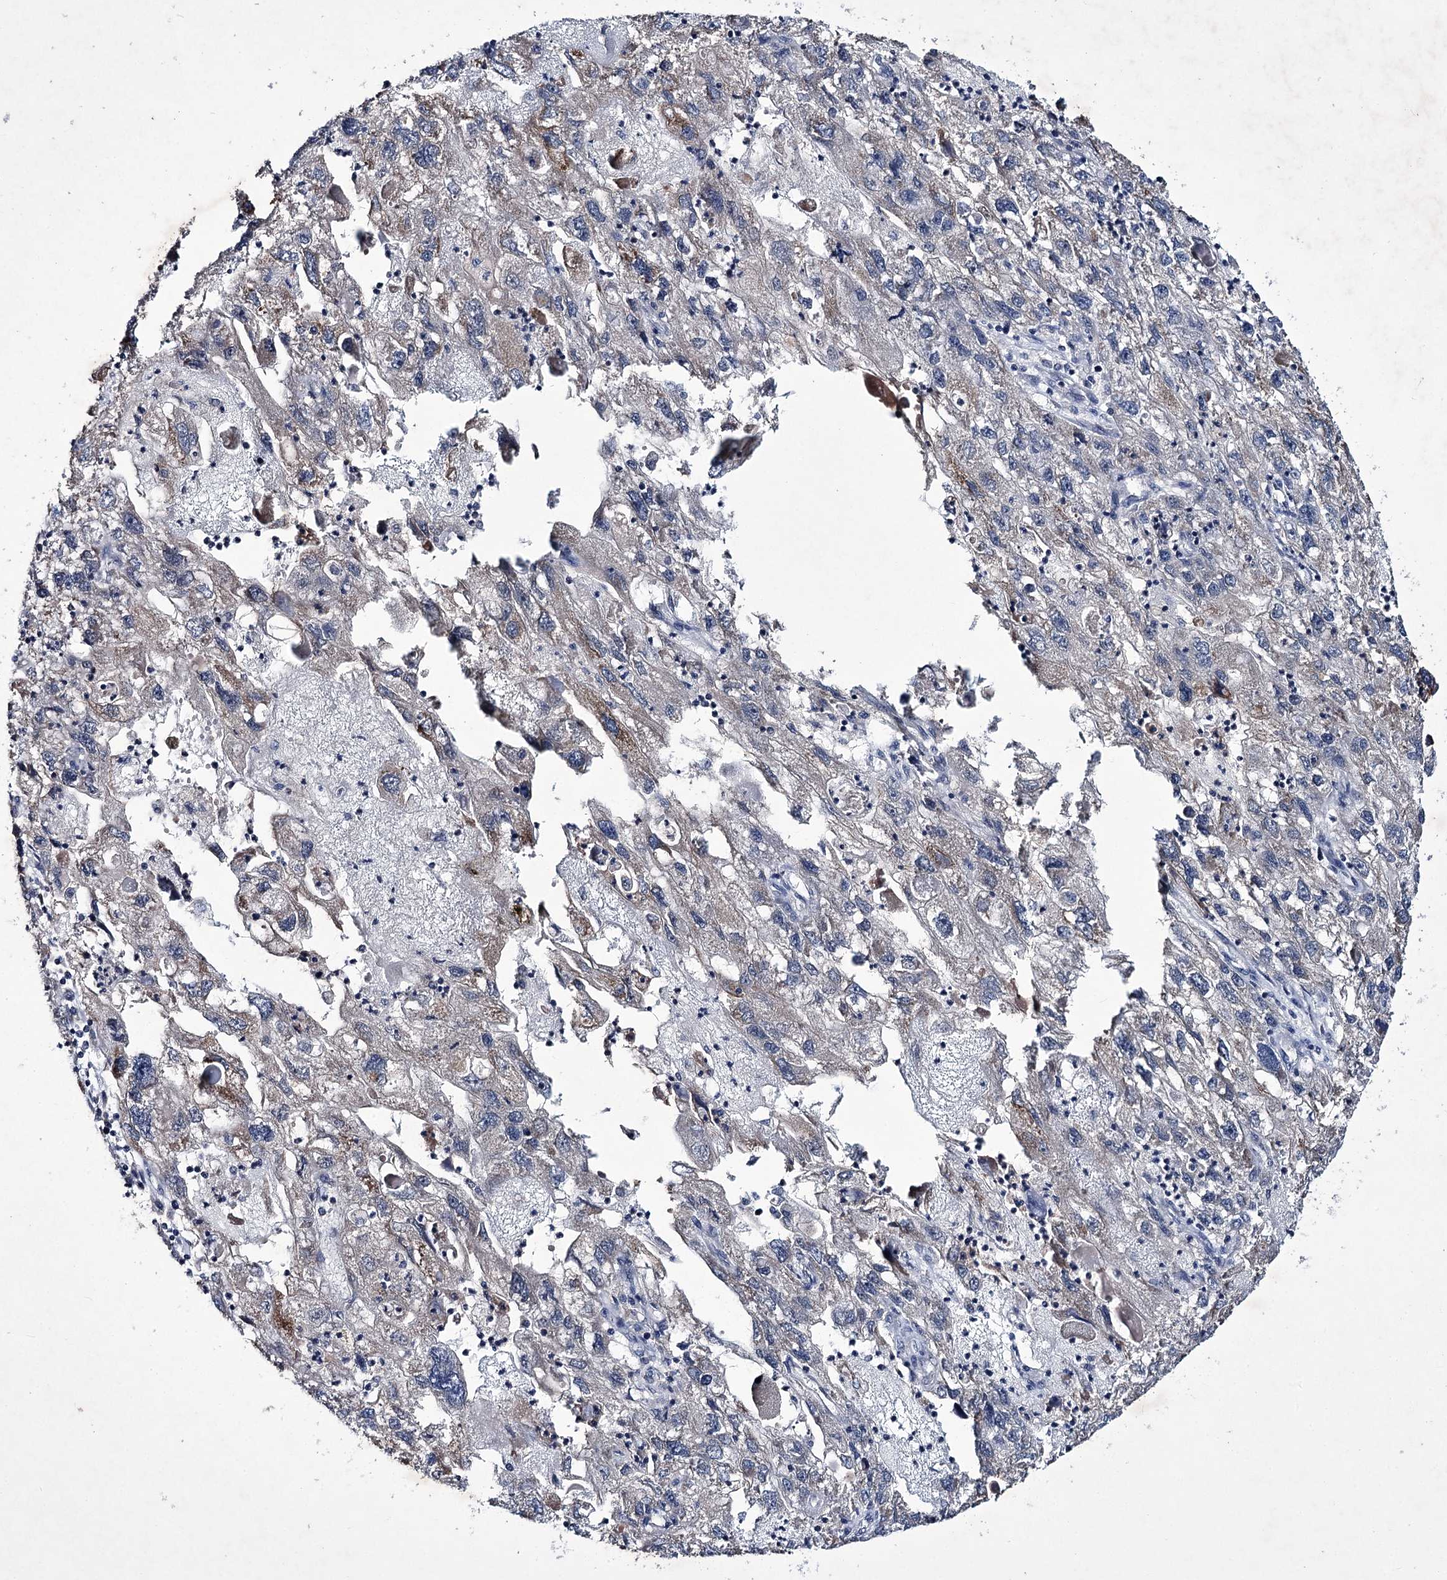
{"staining": {"intensity": "weak", "quantity": "<25%", "location": "cytoplasmic/membranous"}, "tissue": "endometrial cancer", "cell_type": "Tumor cells", "image_type": "cancer", "snomed": [{"axis": "morphology", "description": "Adenocarcinoma, NOS"}, {"axis": "topography", "description": "Endometrium"}], "caption": "A photomicrograph of endometrial adenocarcinoma stained for a protein exhibits no brown staining in tumor cells.", "gene": "VGLL4", "patient": {"sex": "female", "age": 49}}